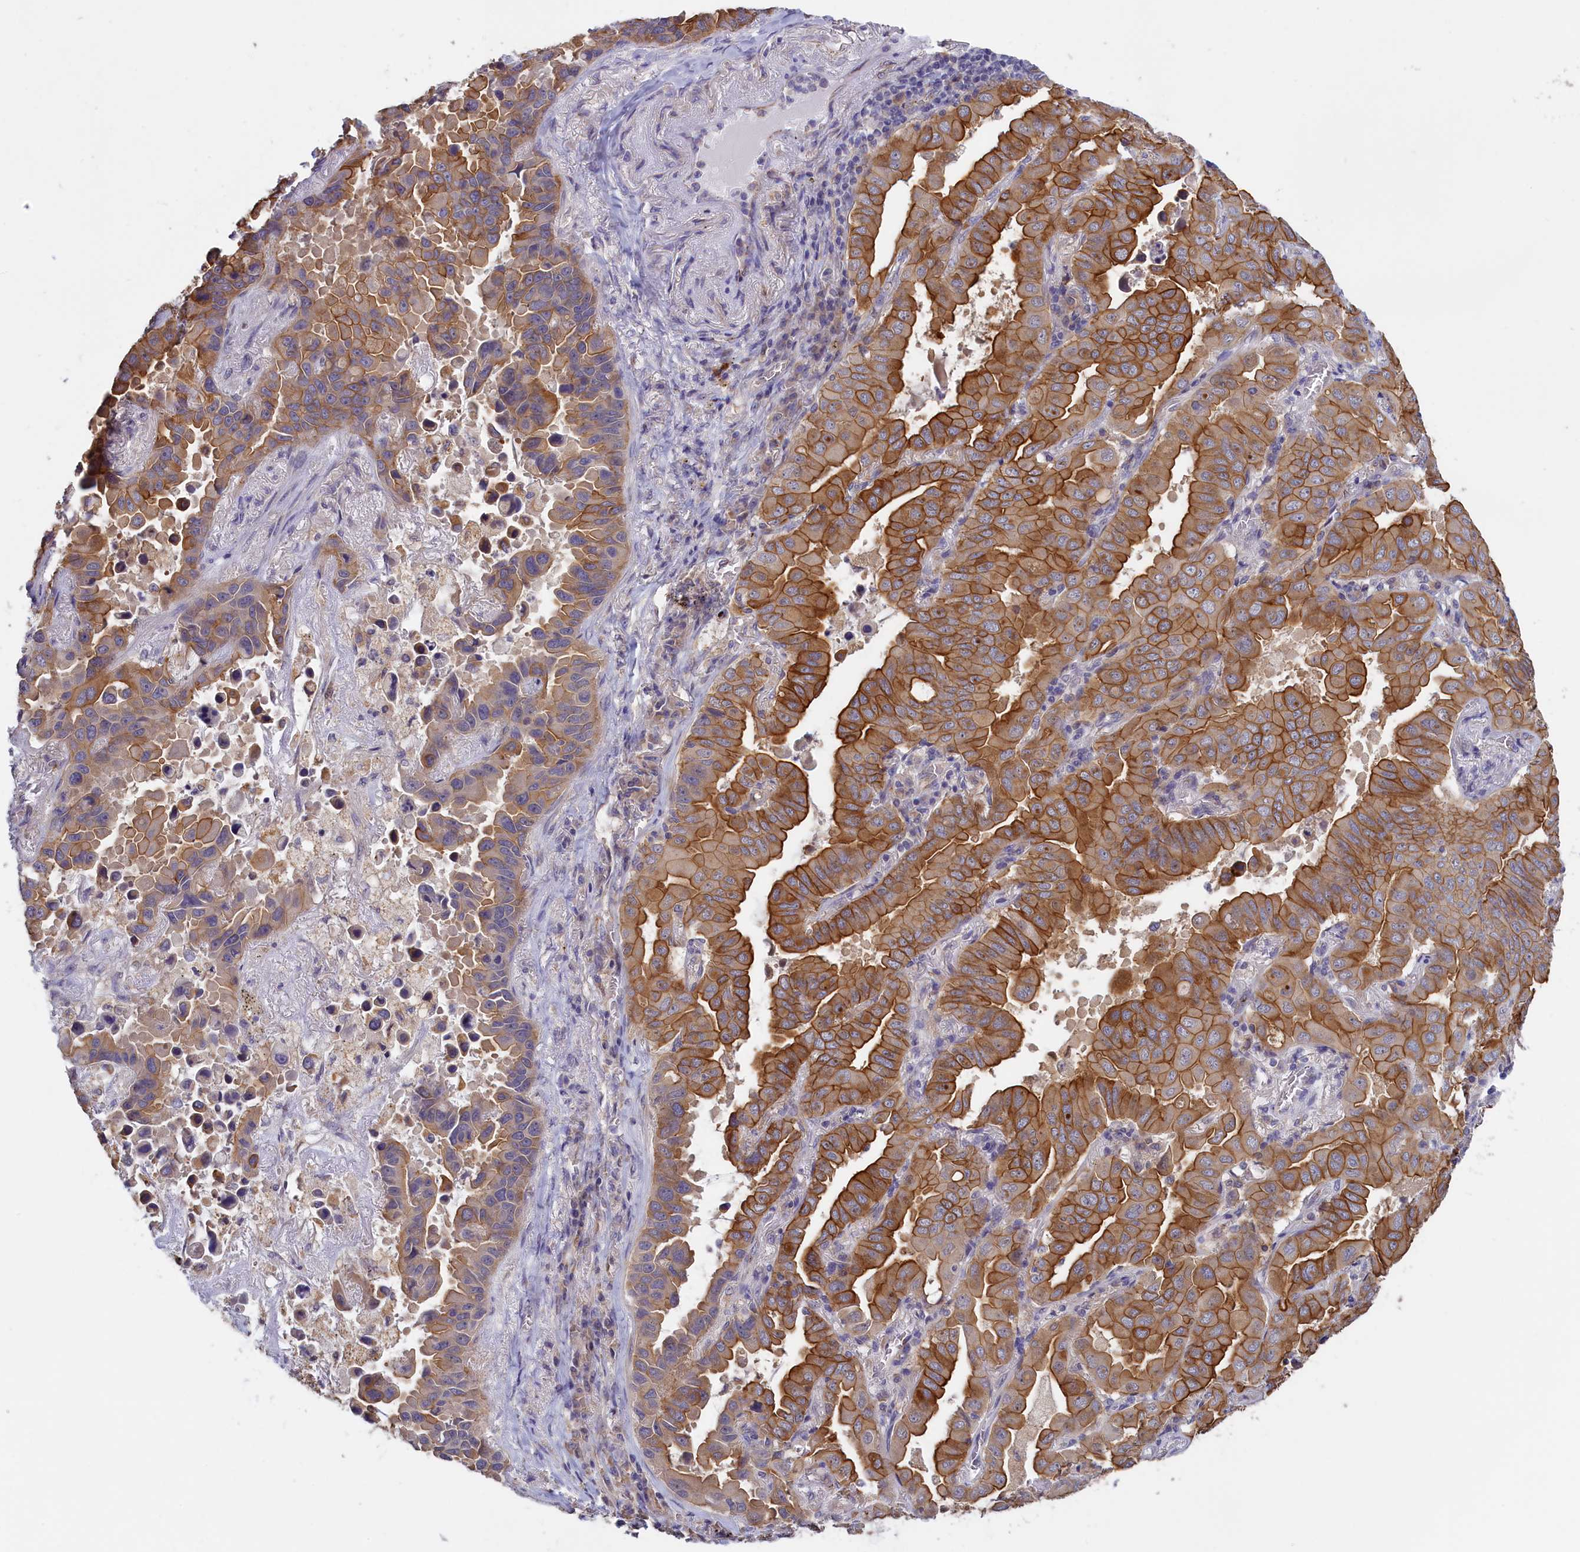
{"staining": {"intensity": "strong", "quantity": ">75%", "location": "cytoplasmic/membranous"}, "tissue": "lung cancer", "cell_type": "Tumor cells", "image_type": "cancer", "snomed": [{"axis": "morphology", "description": "Adenocarcinoma, NOS"}, {"axis": "topography", "description": "Lung"}], "caption": "Strong cytoplasmic/membranous positivity for a protein is identified in approximately >75% of tumor cells of lung cancer (adenocarcinoma) using IHC.", "gene": "COL19A1", "patient": {"sex": "male", "age": 64}}